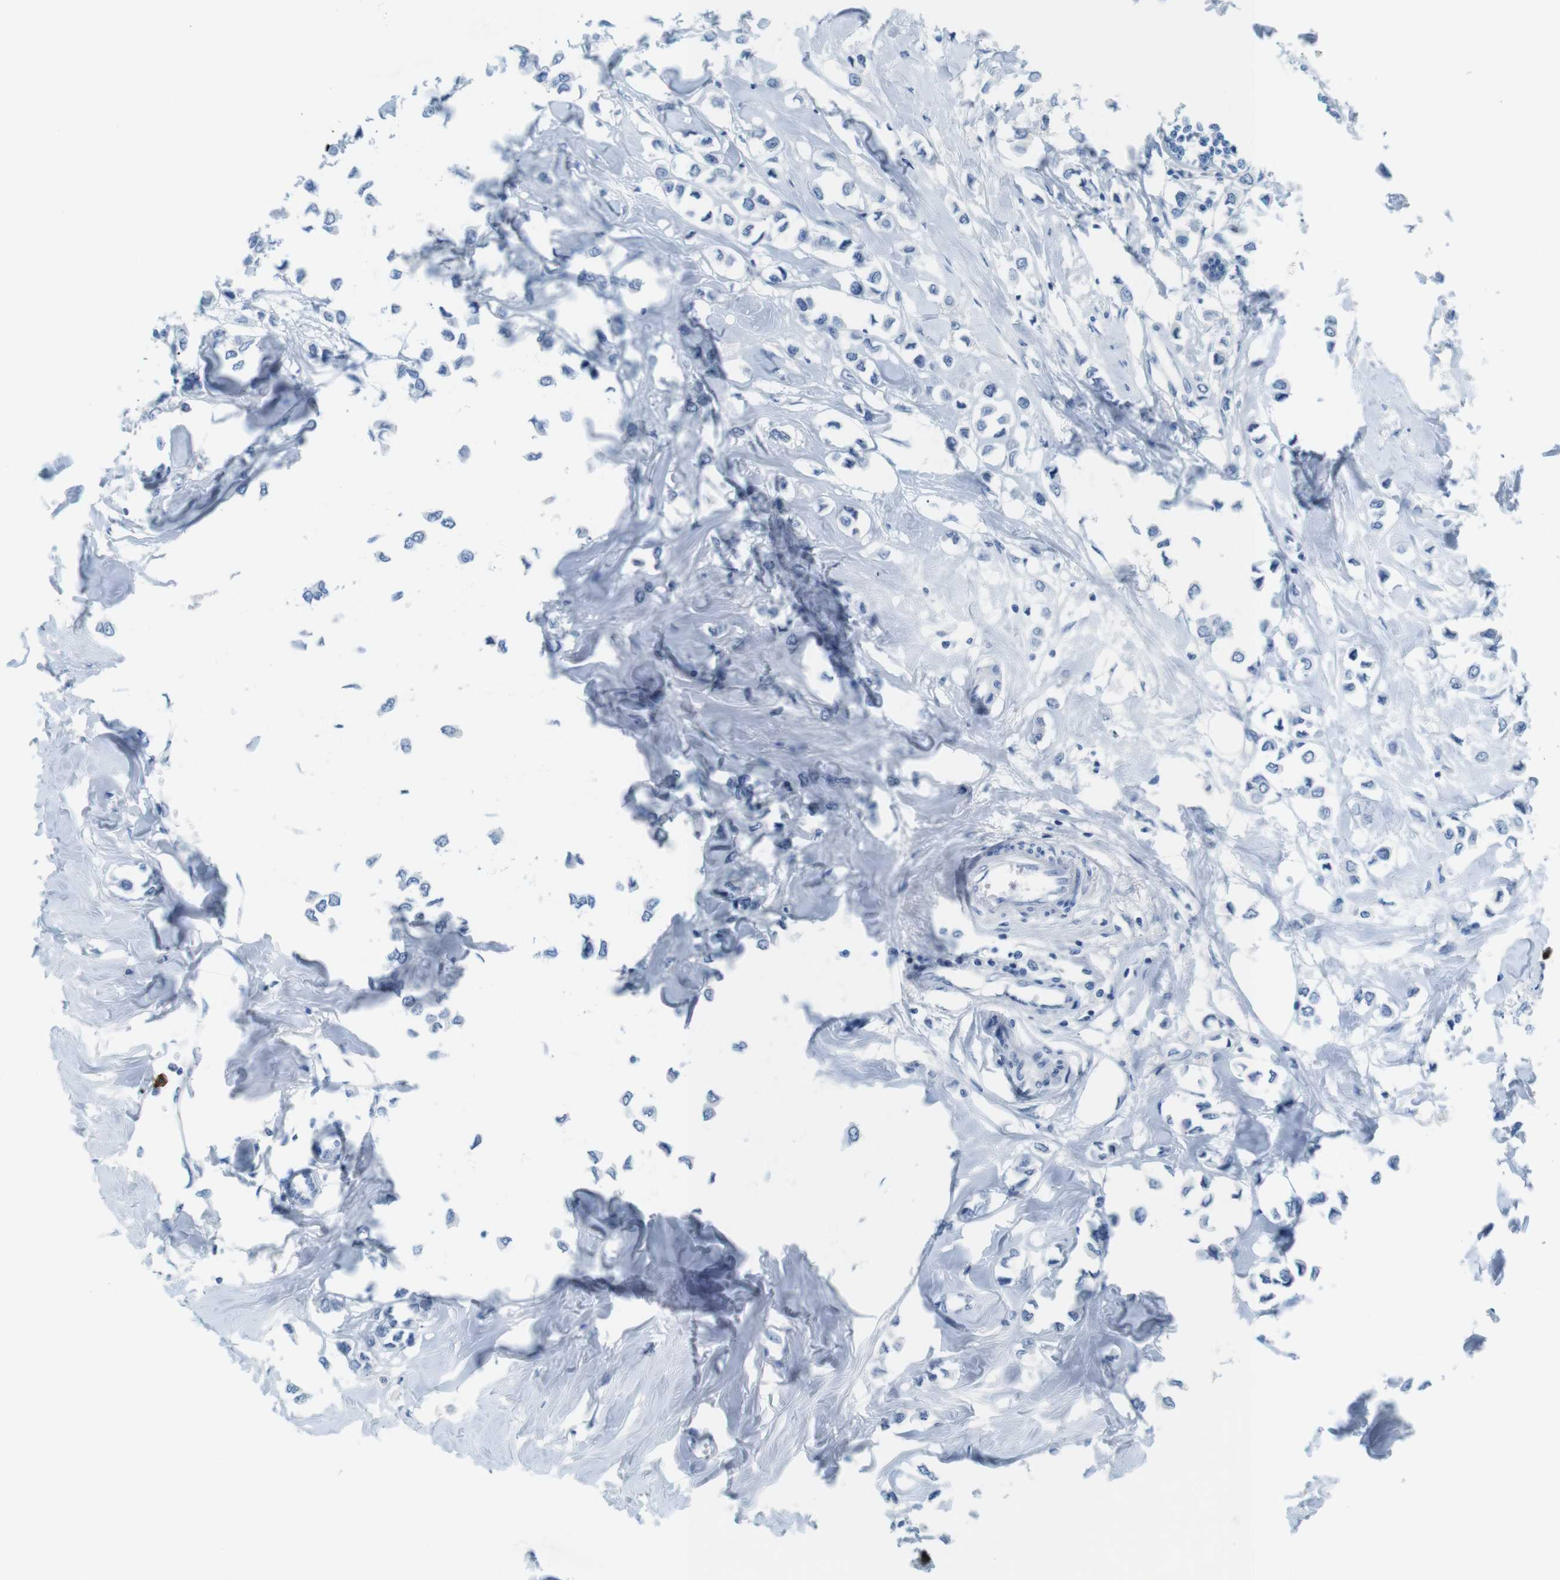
{"staining": {"intensity": "negative", "quantity": "none", "location": "none"}, "tissue": "breast cancer", "cell_type": "Tumor cells", "image_type": "cancer", "snomed": [{"axis": "morphology", "description": "Lobular carcinoma"}, {"axis": "topography", "description": "Breast"}], "caption": "Immunohistochemistry (IHC) photomicrograph of human breast cancer (lobular carcinoma) stained for a protein (brown), which displays no expression in tumor cells. (Brightfield microscopy of DAB immunohistochemistry (IHC) at high magnification).", "gene": "MCEMP1", "patient": {"sex": "female", "age": 51}}